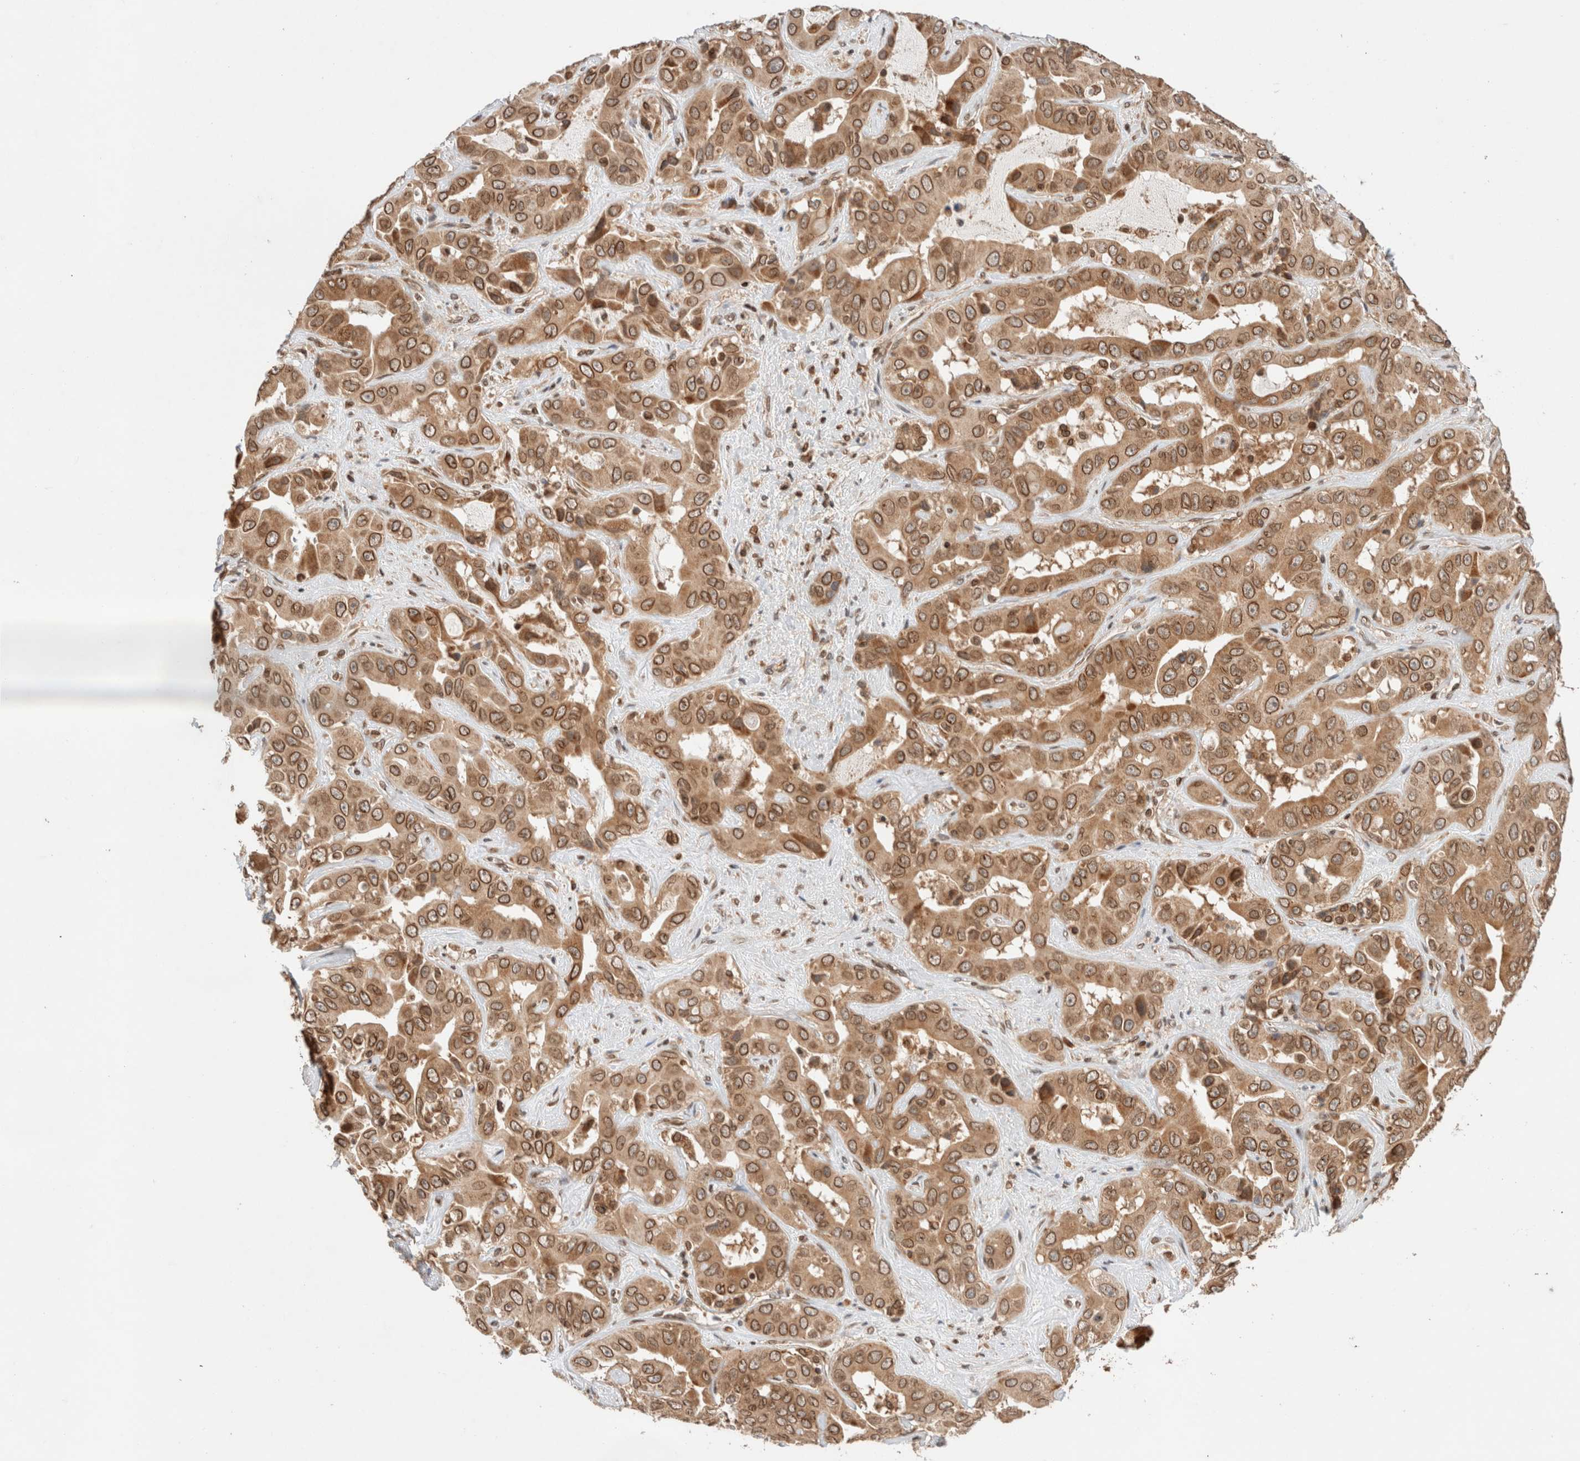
{"staining": {"intensity": "strong", "quantity": ">75%", "location": "cytoplasmic/membranous,nuclear"}, "tissue": "liver cancer", "cell_type": "Tumor cells", "image_type": "cancer", "snomed": [{"axis": "morphology", "description": "Cholangiocarcinoma"}, {"axis": "topography", "description": "Liver"}], "caption": "Protein expression analysis of cholangiocarcinoma (liver) shows strong cytoplasmic/membranous and nuclear expression in about >75% of tumor cells.", "gene": "TPR", "patient": {"sex": "female", "age": 52}}